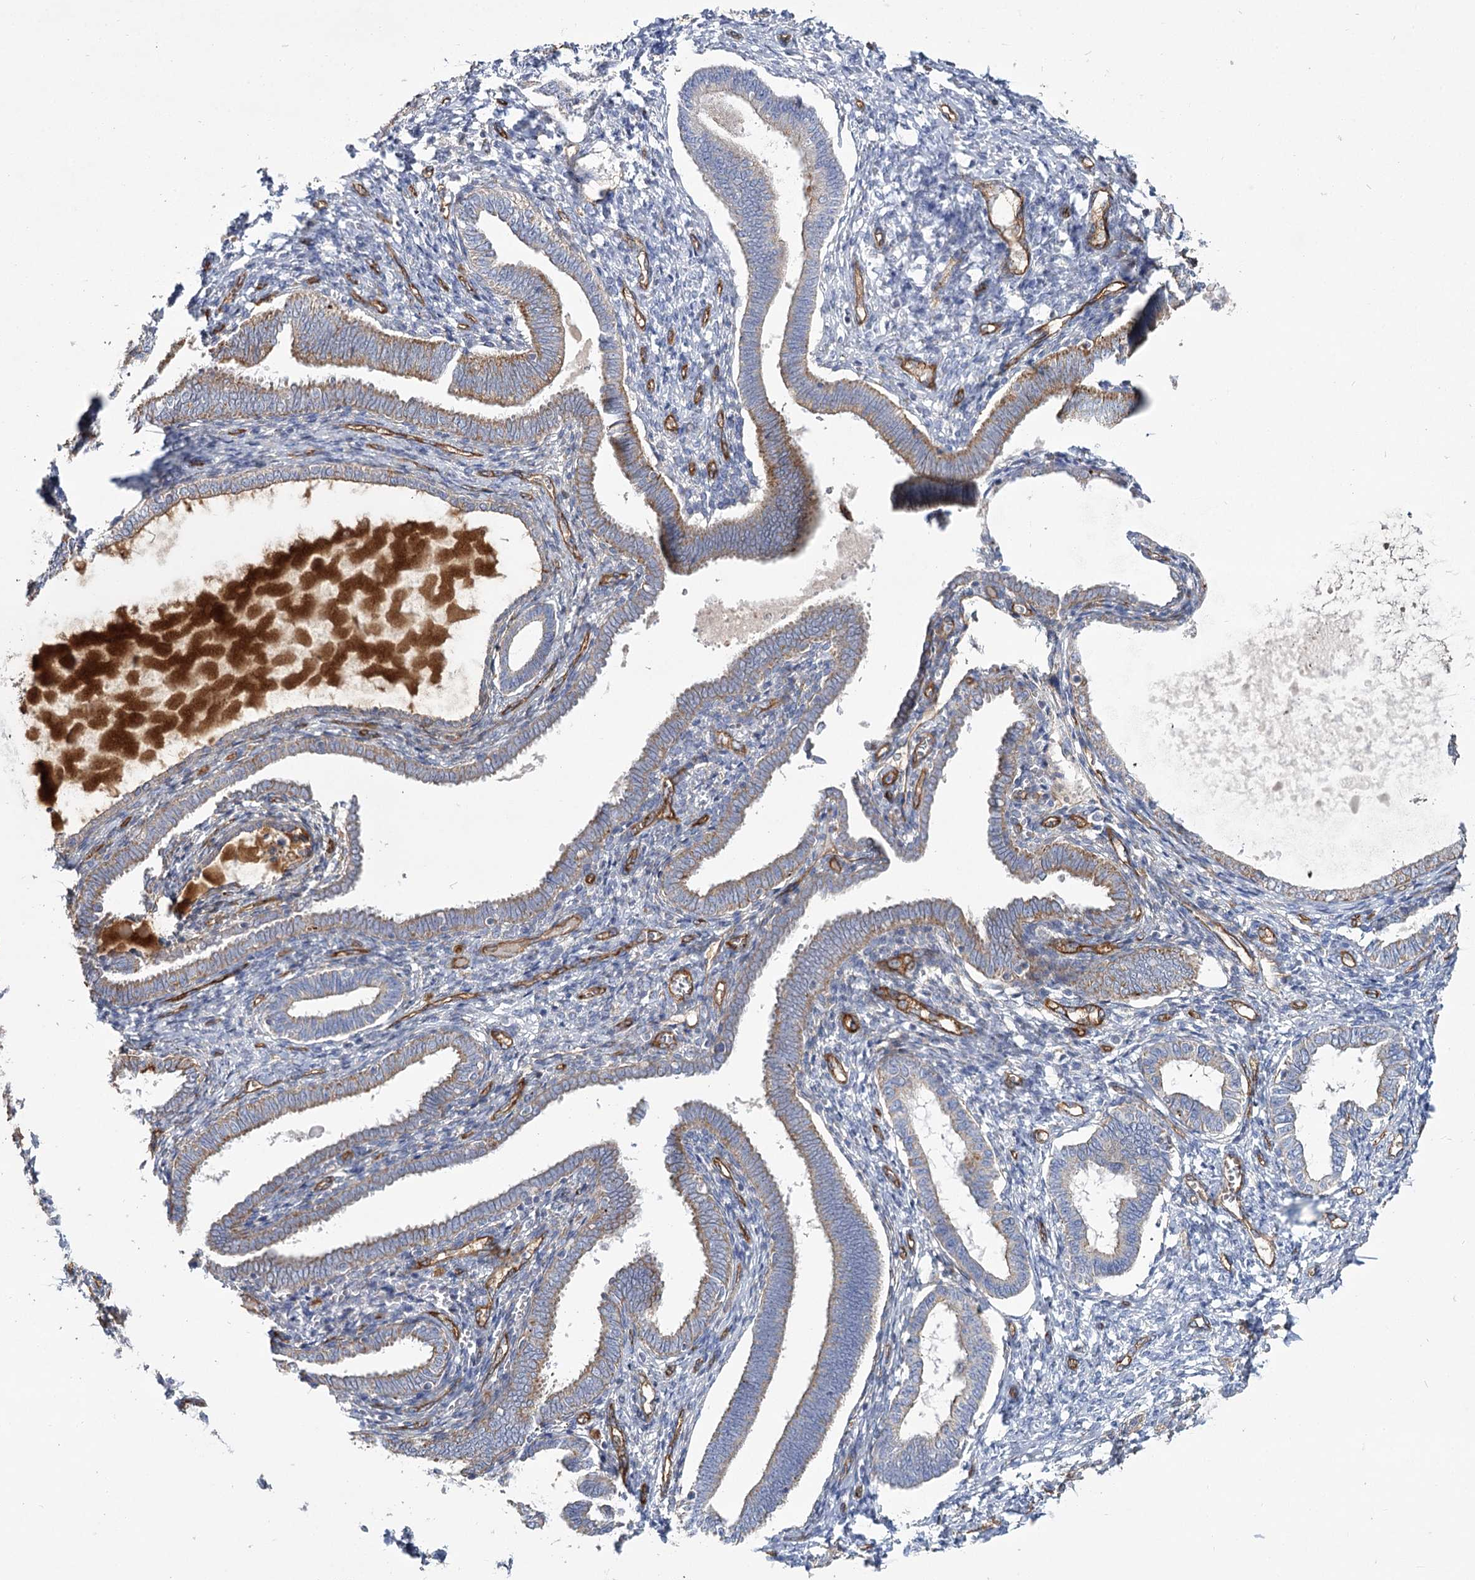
{"staining": {"intensity": "negative", "quantity": "none", "location": "none"}, "tissue": "endometrium", "cell_type": "Cells in endometrial stroma", "image_type": "normal", "snomed": [{"axis": "morphology", "description": "Normal tissue, NOS"}, {"axis": "topography", "description": "Endometrium"}], "caption": "DAB (3,3'-diaminobenzidine) immunohistochemical staining of unremarkable endometrium exhibits no significant expression in cells in endometrial stroma.", "gene": "TMEM164", "patient": {"sex": "female", "age": 77}}